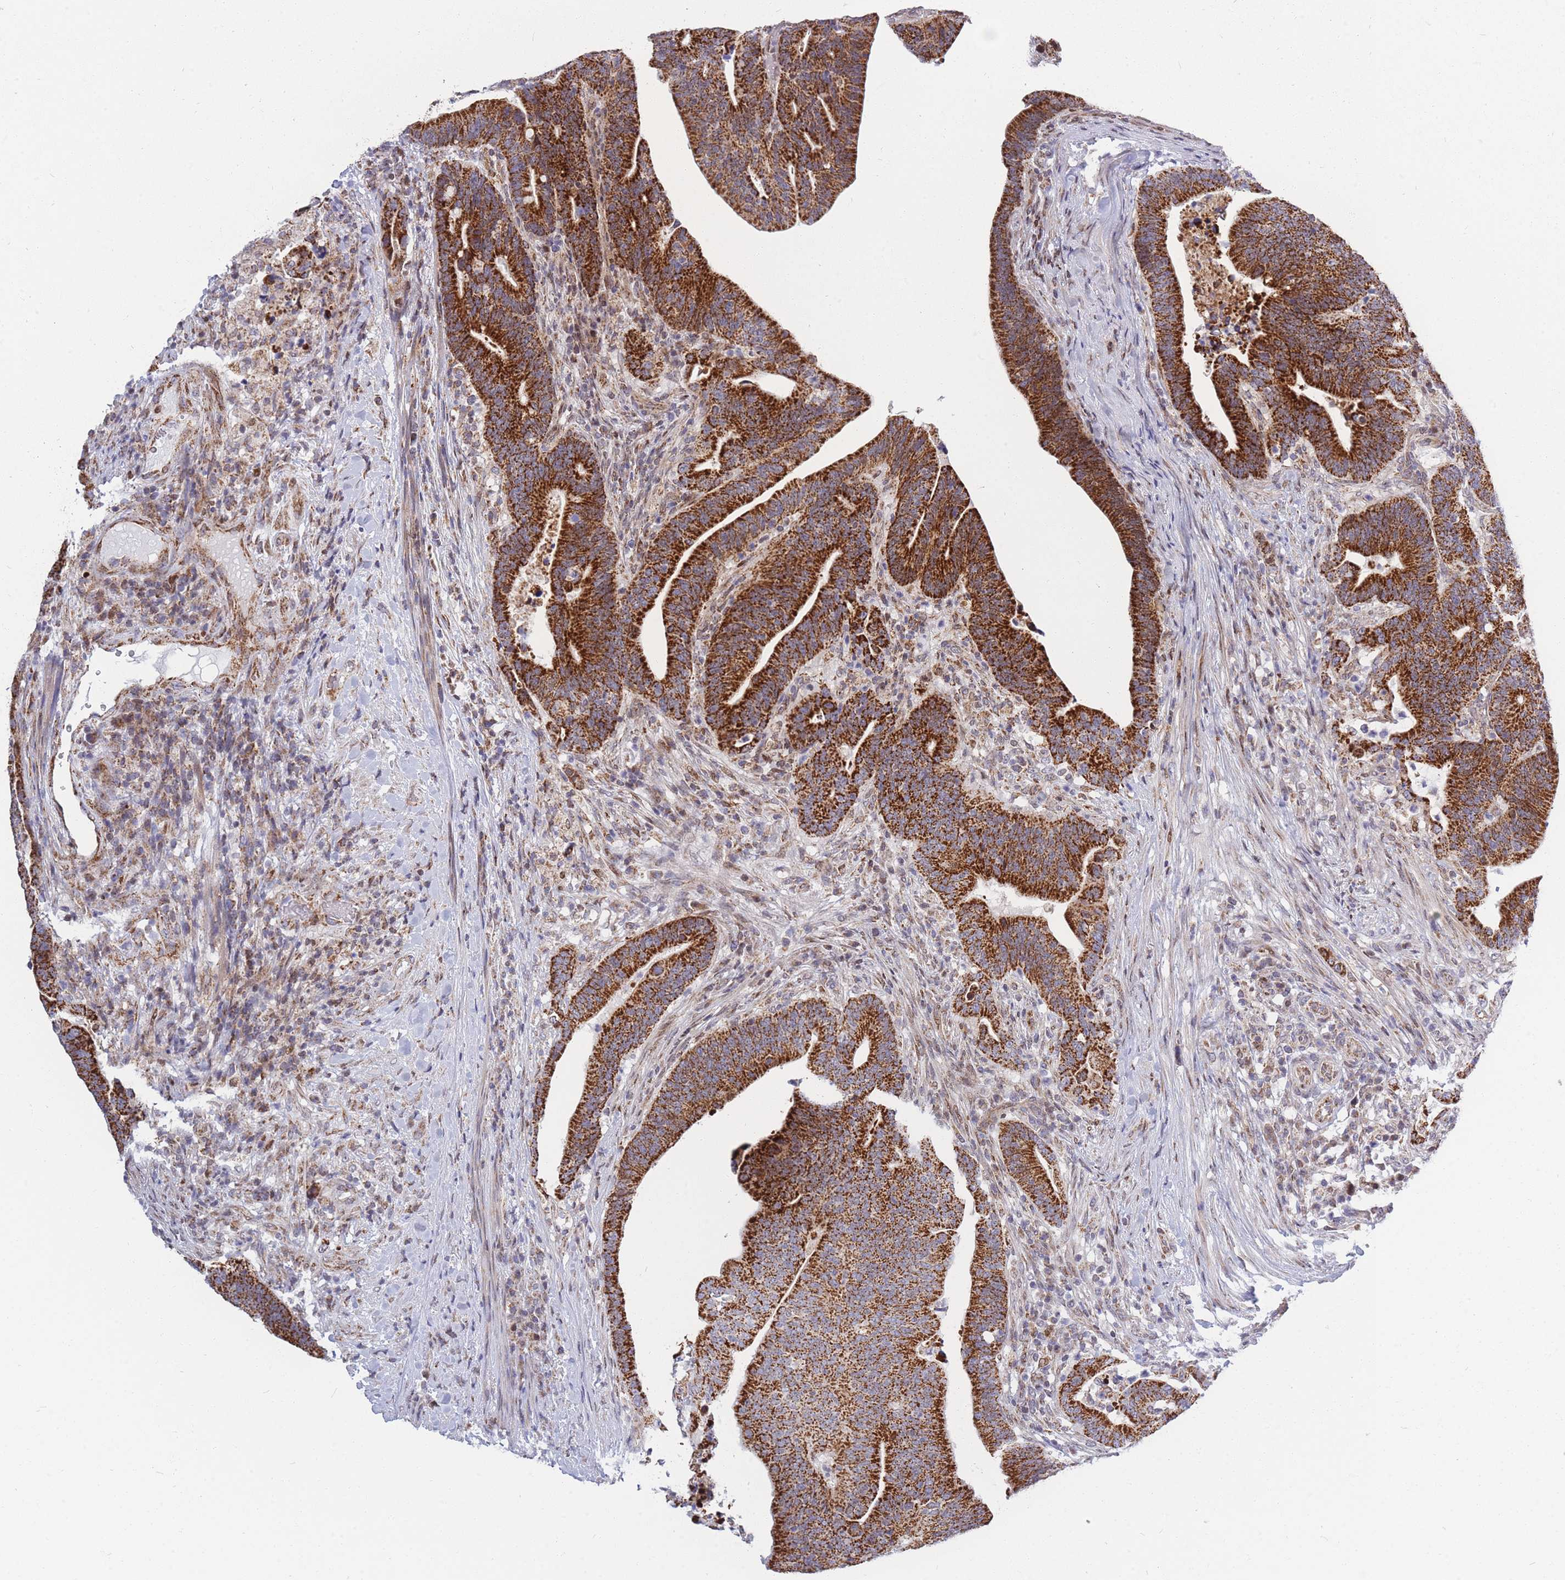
{"staining": {"intensity": "strong", "quantity": ">75%", "location": "cytoplasmic/membranous"}, "tissue": "colorectal cancer", "cell_type": "Tumor cells", "image_type": "cancer", "snomed": [{"axis": "morphology", "description": "Adenocarcinoma, NOS"}, {"axis": "topography", "description": "Colon"}], "caption": "A high-resolution photomicrograph shows immunohistochemistry staining of adenocarcinoma (colorectal), which reveals strong cytoplasmic/membranous positivity in approximately >75% of tumor cells.", "gene": "MOB4", "patient": {"sex": "female", "age": 66}}